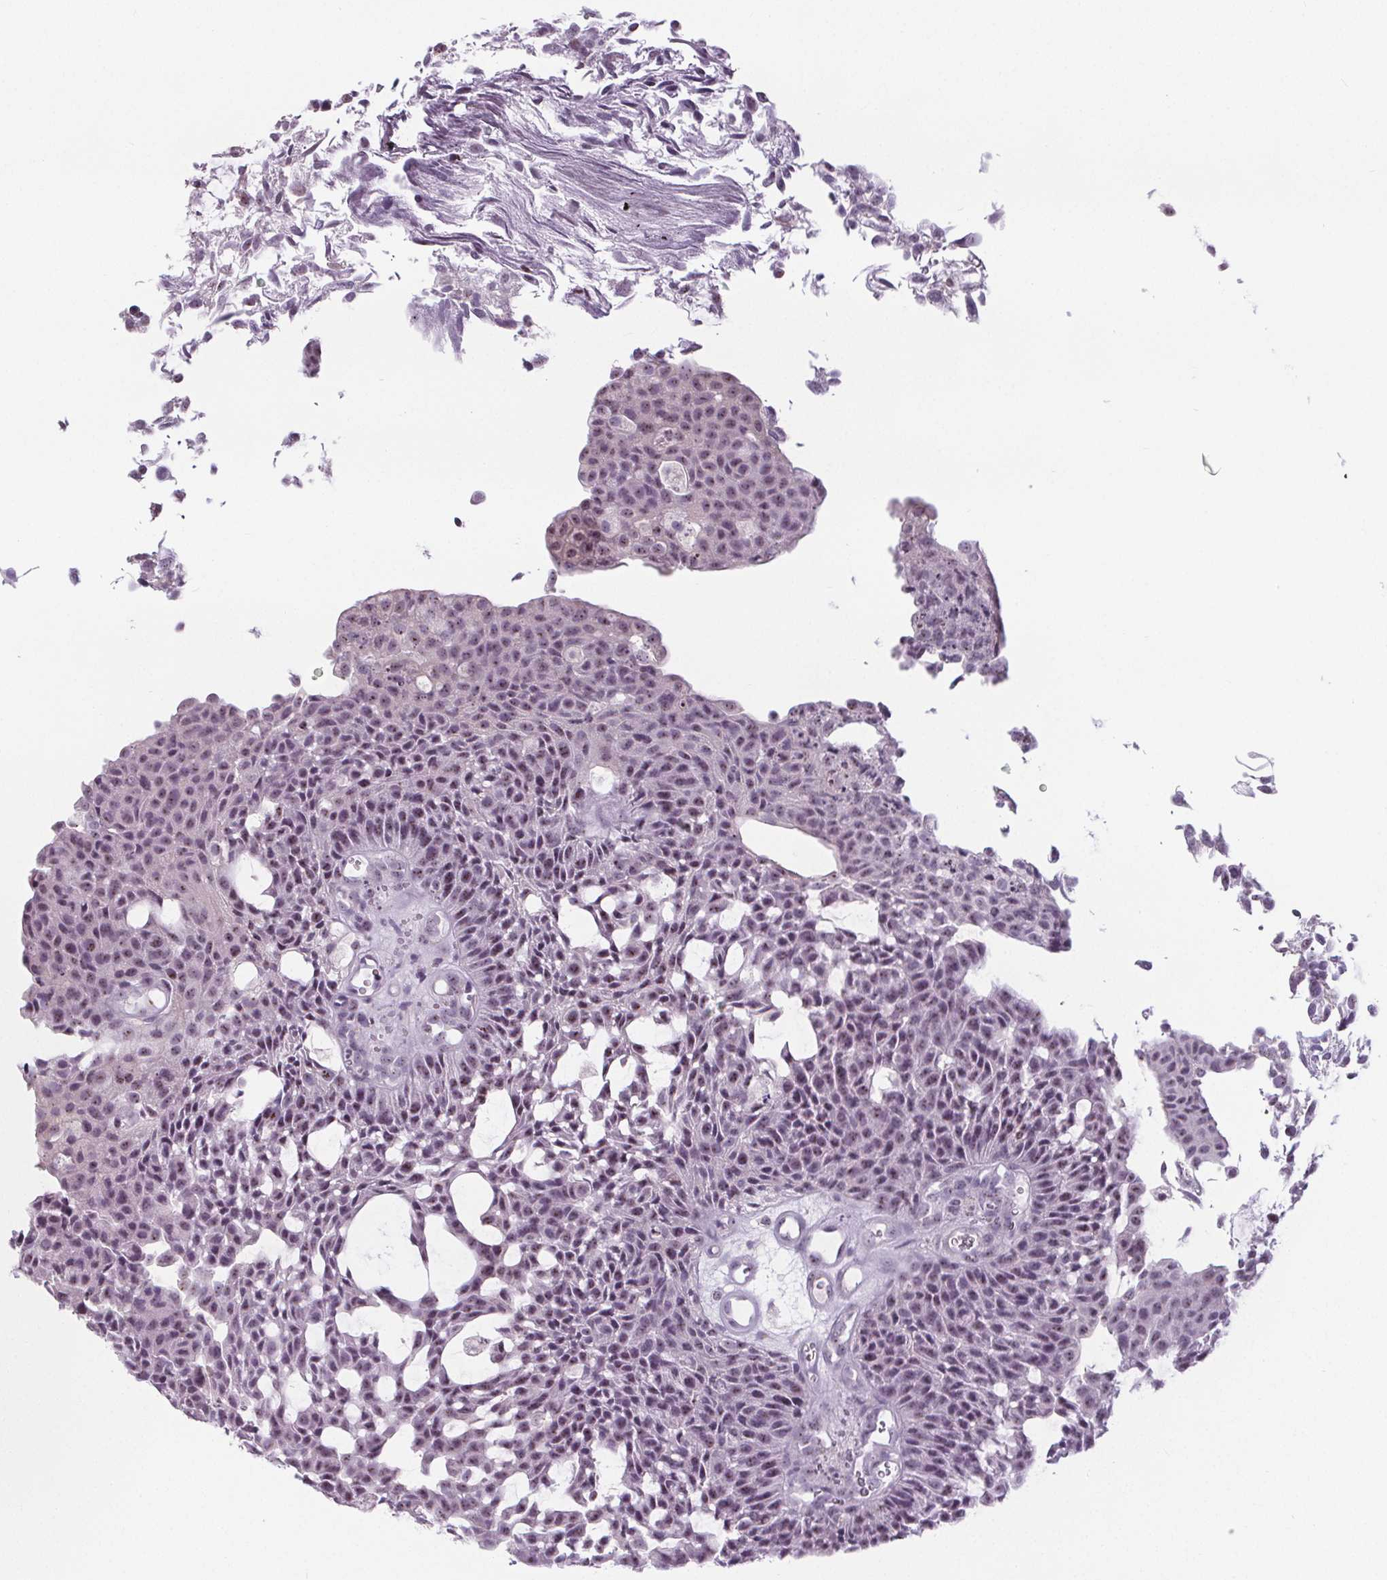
{"staining": {"intensity": "weak", "quantity": "25%-75%", "location": "nuclear"}, "tissue": "urothelial cancer", "cell_type": "Tumor cells", "image_type": "cancer", "snomed": [{"axis": "morphology", "description": "Urothelial carcinoma, NOS"}, {"axis": "topography", "description": "Urinary bladder"}], "caption": "An IHC image of tumor tissue is shown. Protein staining in brown shows weak nuclear positivity in urothelial cancer within tumor cells.", "gene": "NOLC1", "patient": {"sex": "male", "age": 84}}